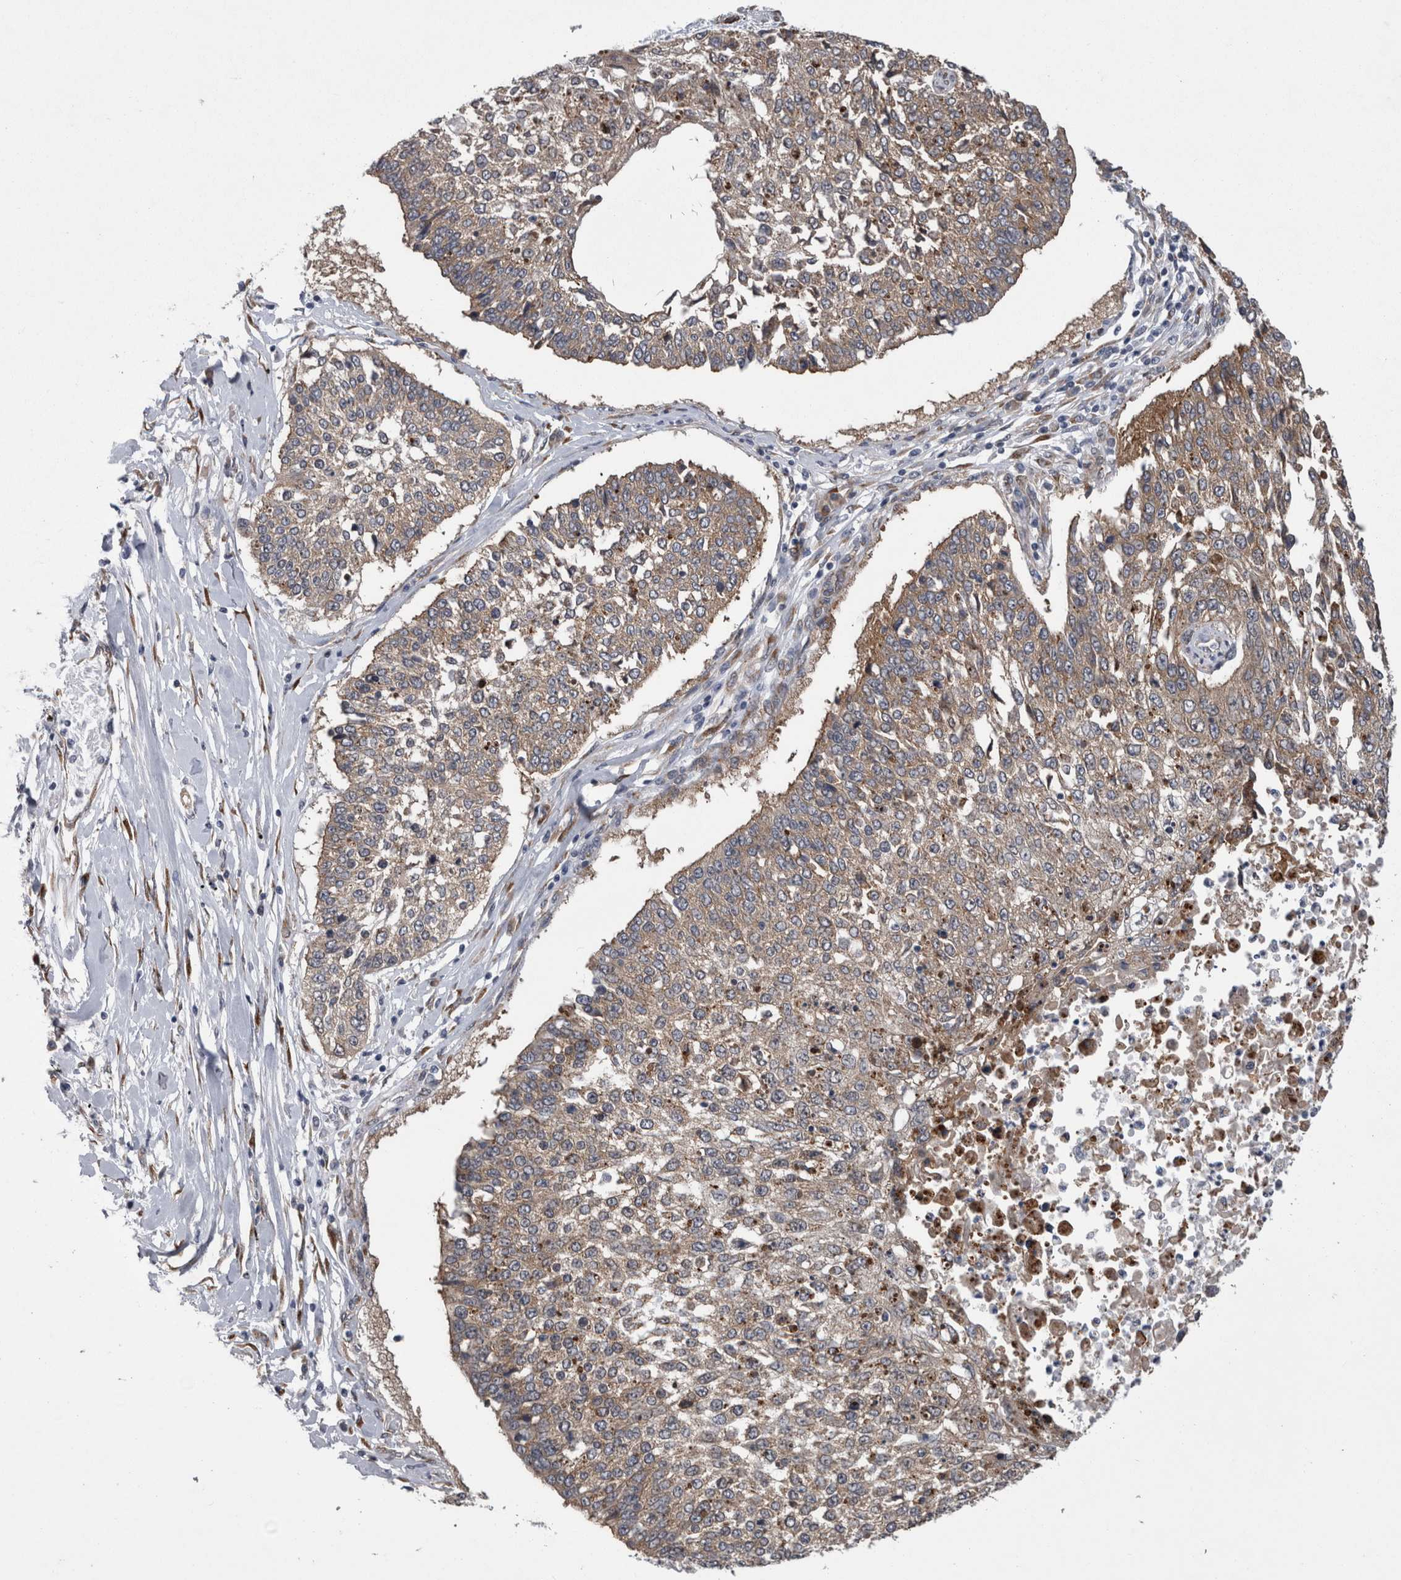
{"staining": {"intensity": "weak", "quantity": ">75%", "location": "cytoplasmic/membranous"}, "tissue": "lung cancer", "cell_type": "Tumor cells", "image_type": "cancer", "snomed": [{"axis": "morphology", "description": "Normal tissue, NOS"}, {"axis": "morphology", "description": "Squamous cell carcinoma, NOS"}, {"axis": "topography", "description": "Cartilage tissue"}, {"axis": "topography", "description": "Bronchus"}, {"axis": "topography", "description": "Lung"}, {"axis": "topography", "description": "Peripheral nerve tissue"}], "caption": "This histopathology image displays immunohistochemistry staining of human lung cancer, with low weak cytoplasmic/membranous staining in approximately >75% of tumor cells.", "gene": "DDX6", "patient": {"sex": "female", "age": 49}}